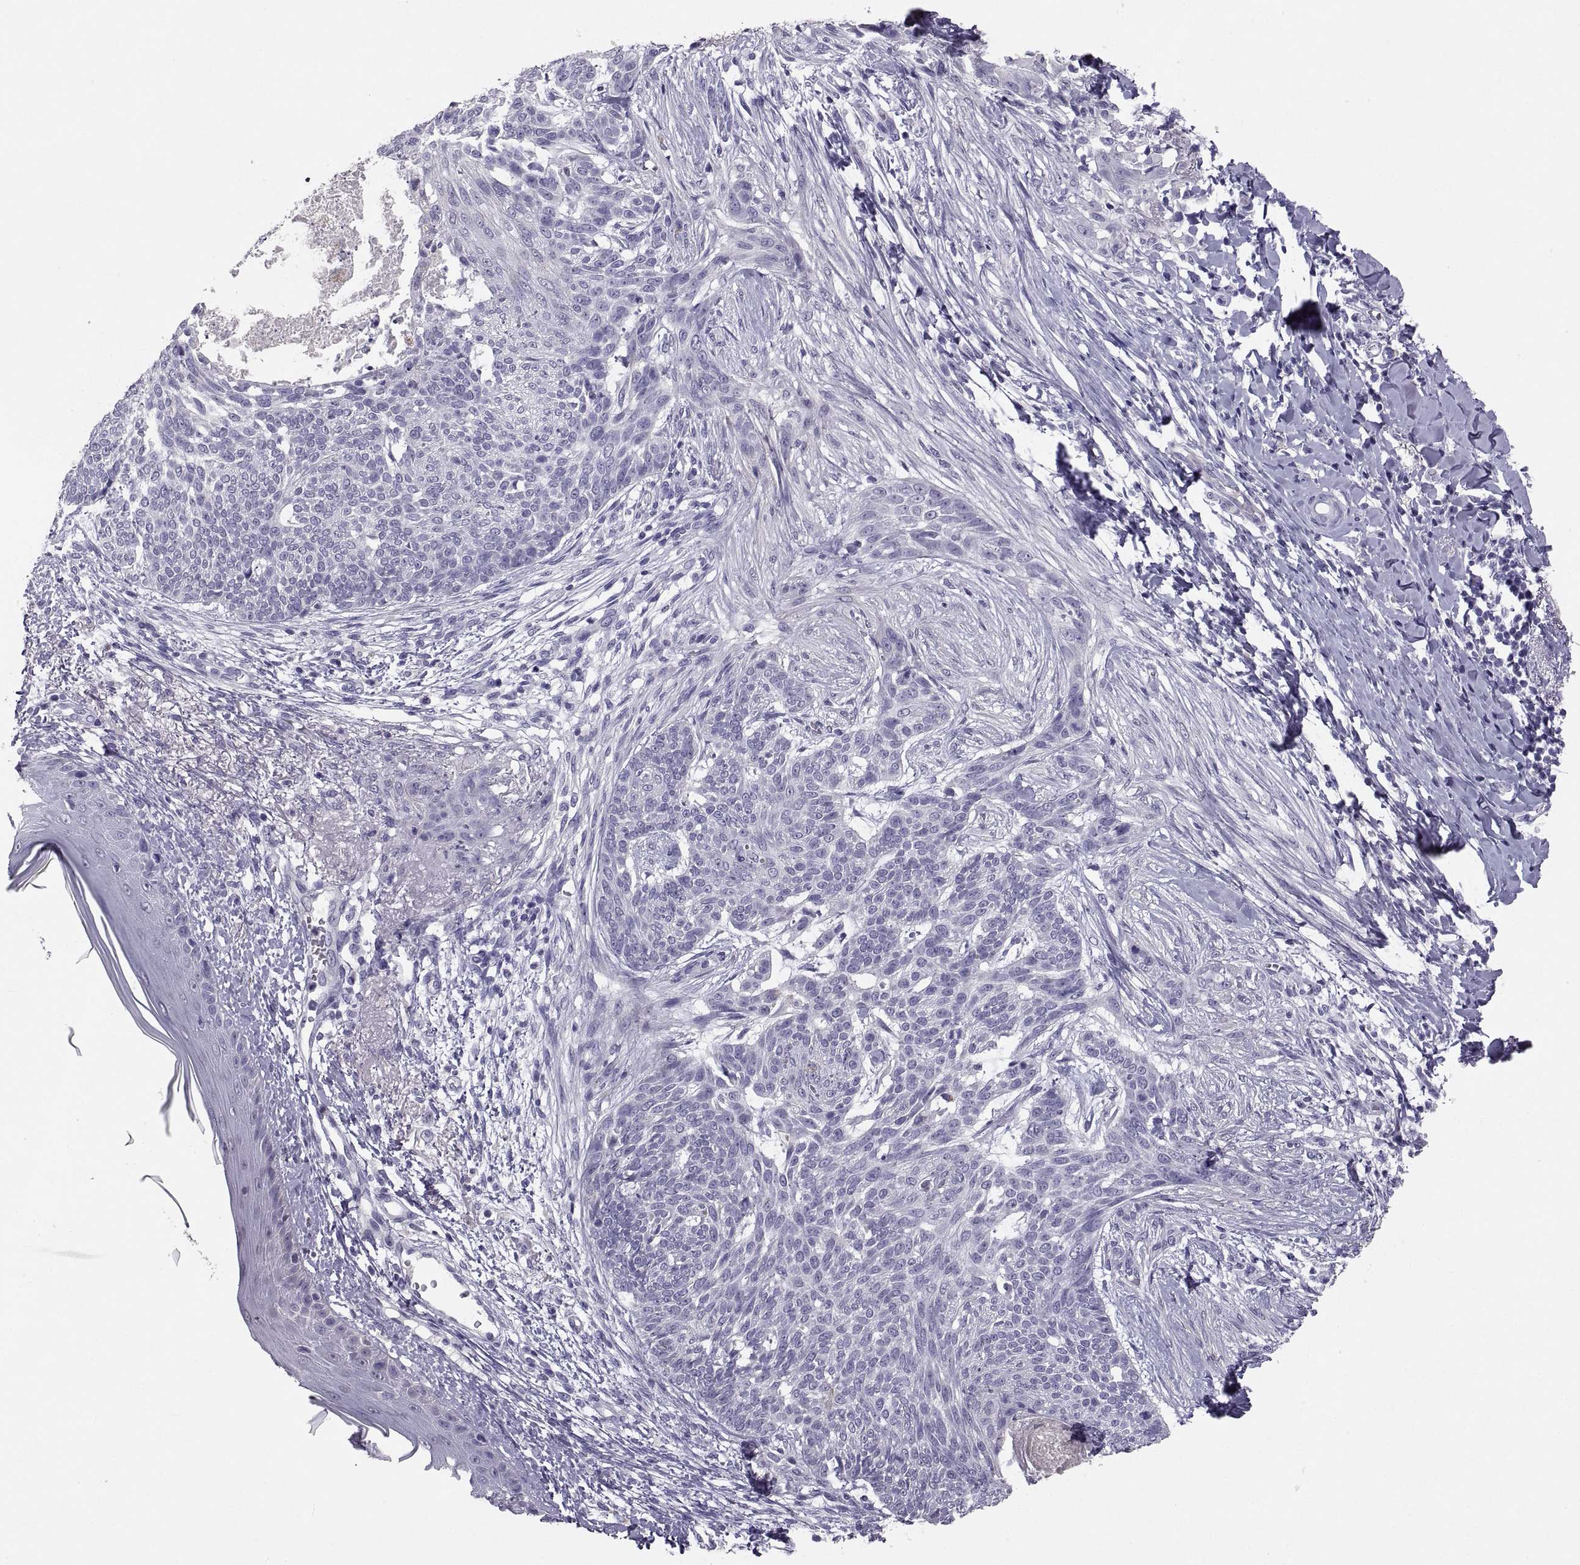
{"staining": {"intensity": "negative", "quantity": "none", "location": "none"}, "tissue": "skin cancer", "cell_type": "Tumor cells", "image_type": "cancer", "snomed": [{"axis": "morphology", "description": "Normal tissue, NOS"}, {"axis": "morphology", "description": "Basal cell carcinoma"}, {"axis": "topography", "description": "Skin"}], "caption": "IHC histopathology image of human basal cell carcinoma (skin) stained for a protein (brown), which shows no positivity in tumor cells.", "gene": "IGSF1", "patient": {"sex": "male", "age": 84}}